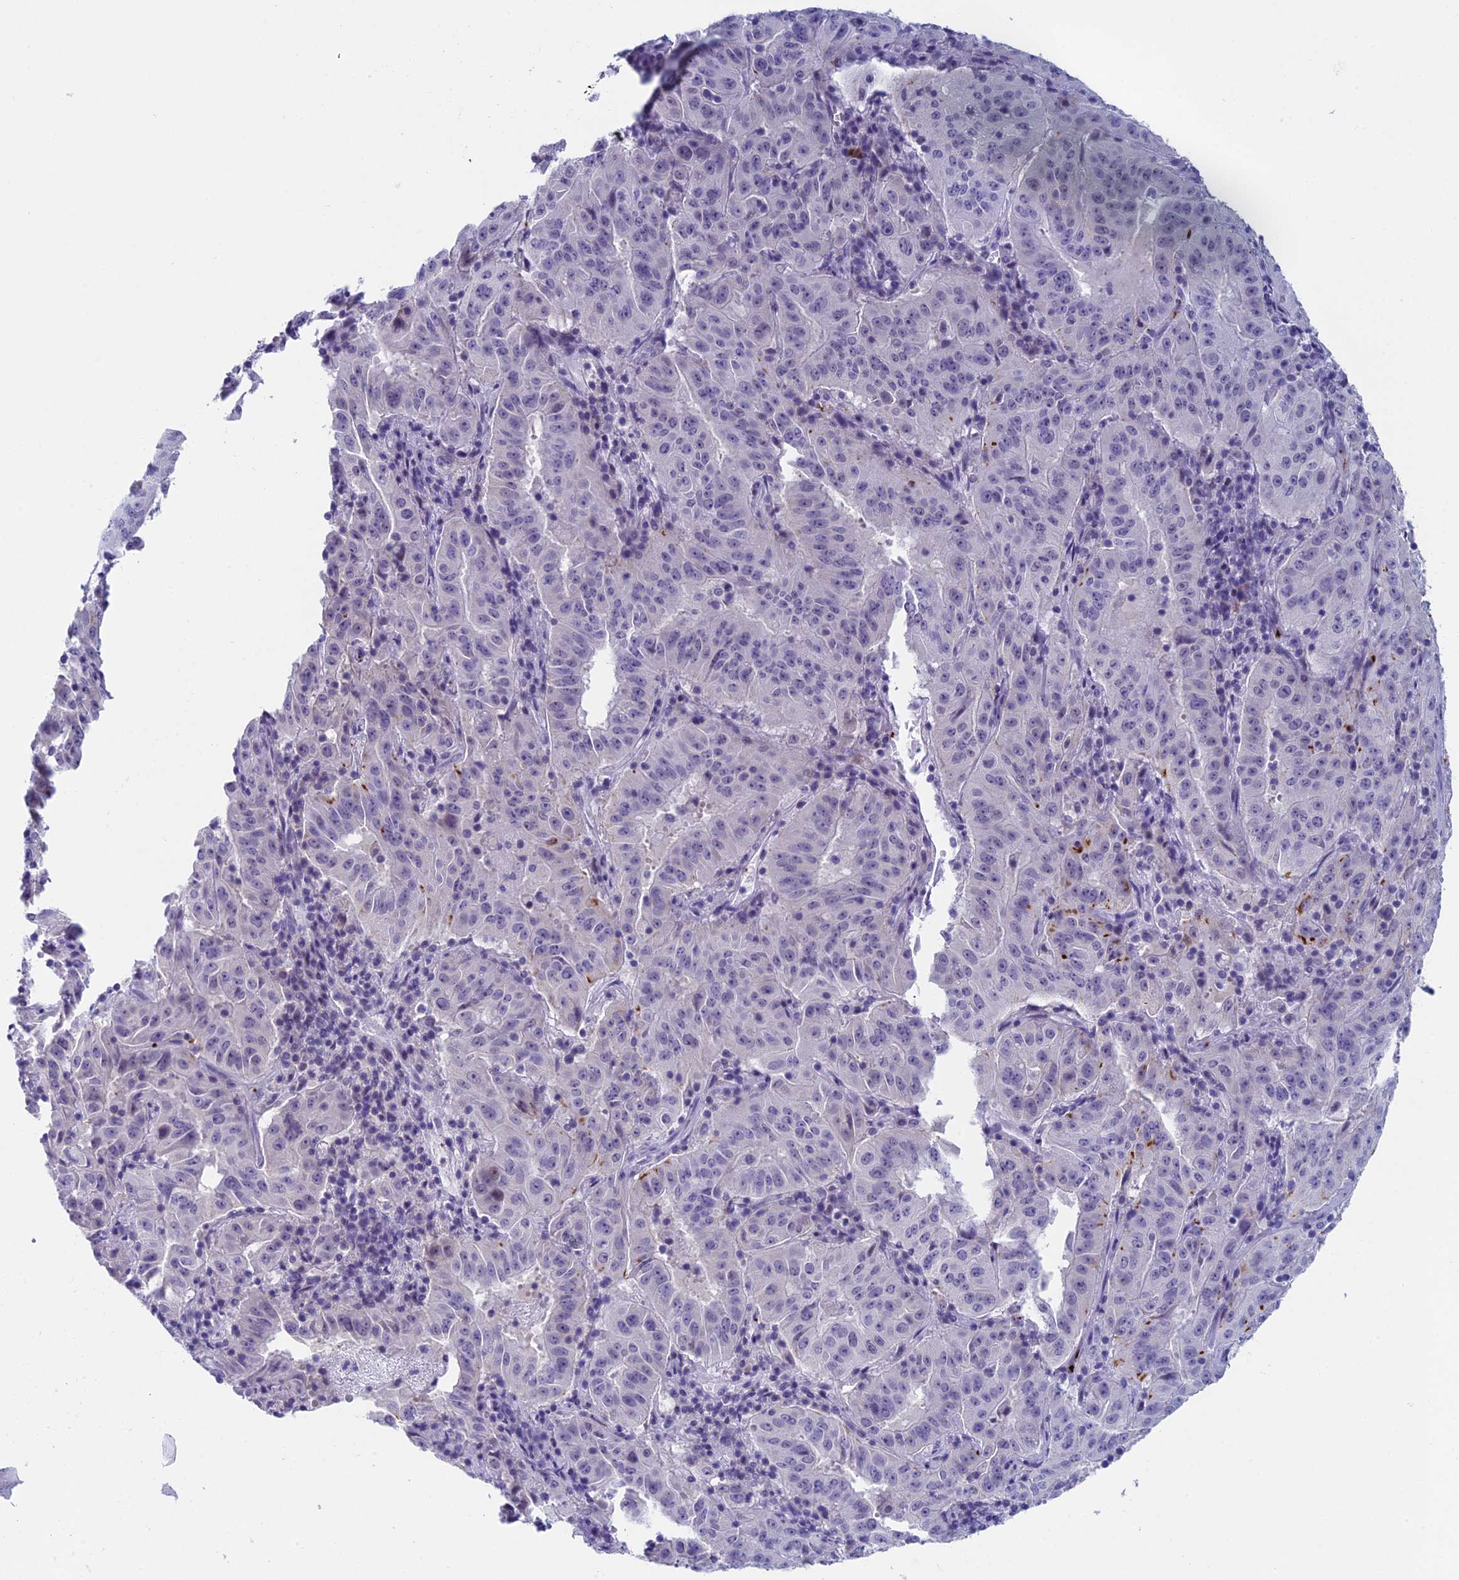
{"staining": {"intensity": "moderate", "quantity": "<25%", "location": "cytoplasmic/membranous"}, "tissue": "pancreatic cancer", "cell_type": "Tumor cells", "image_type": "cancer", "snomed": [{"axis": "morphology", "description": "Adenocarcinoma, NOS"}, {"axis": "topography", "description": "Pancreas"}], "caption": "Protein expression by IHC shows moderate cytoplasmic/membranous positivity in approximately <25% of tumor cells in pancreatic cancer. (brown staining indicates protein expression, while blue staining denotes nuclei).", "gene": "AIFM2", "patient": {"sex": "male", "age": 63}}